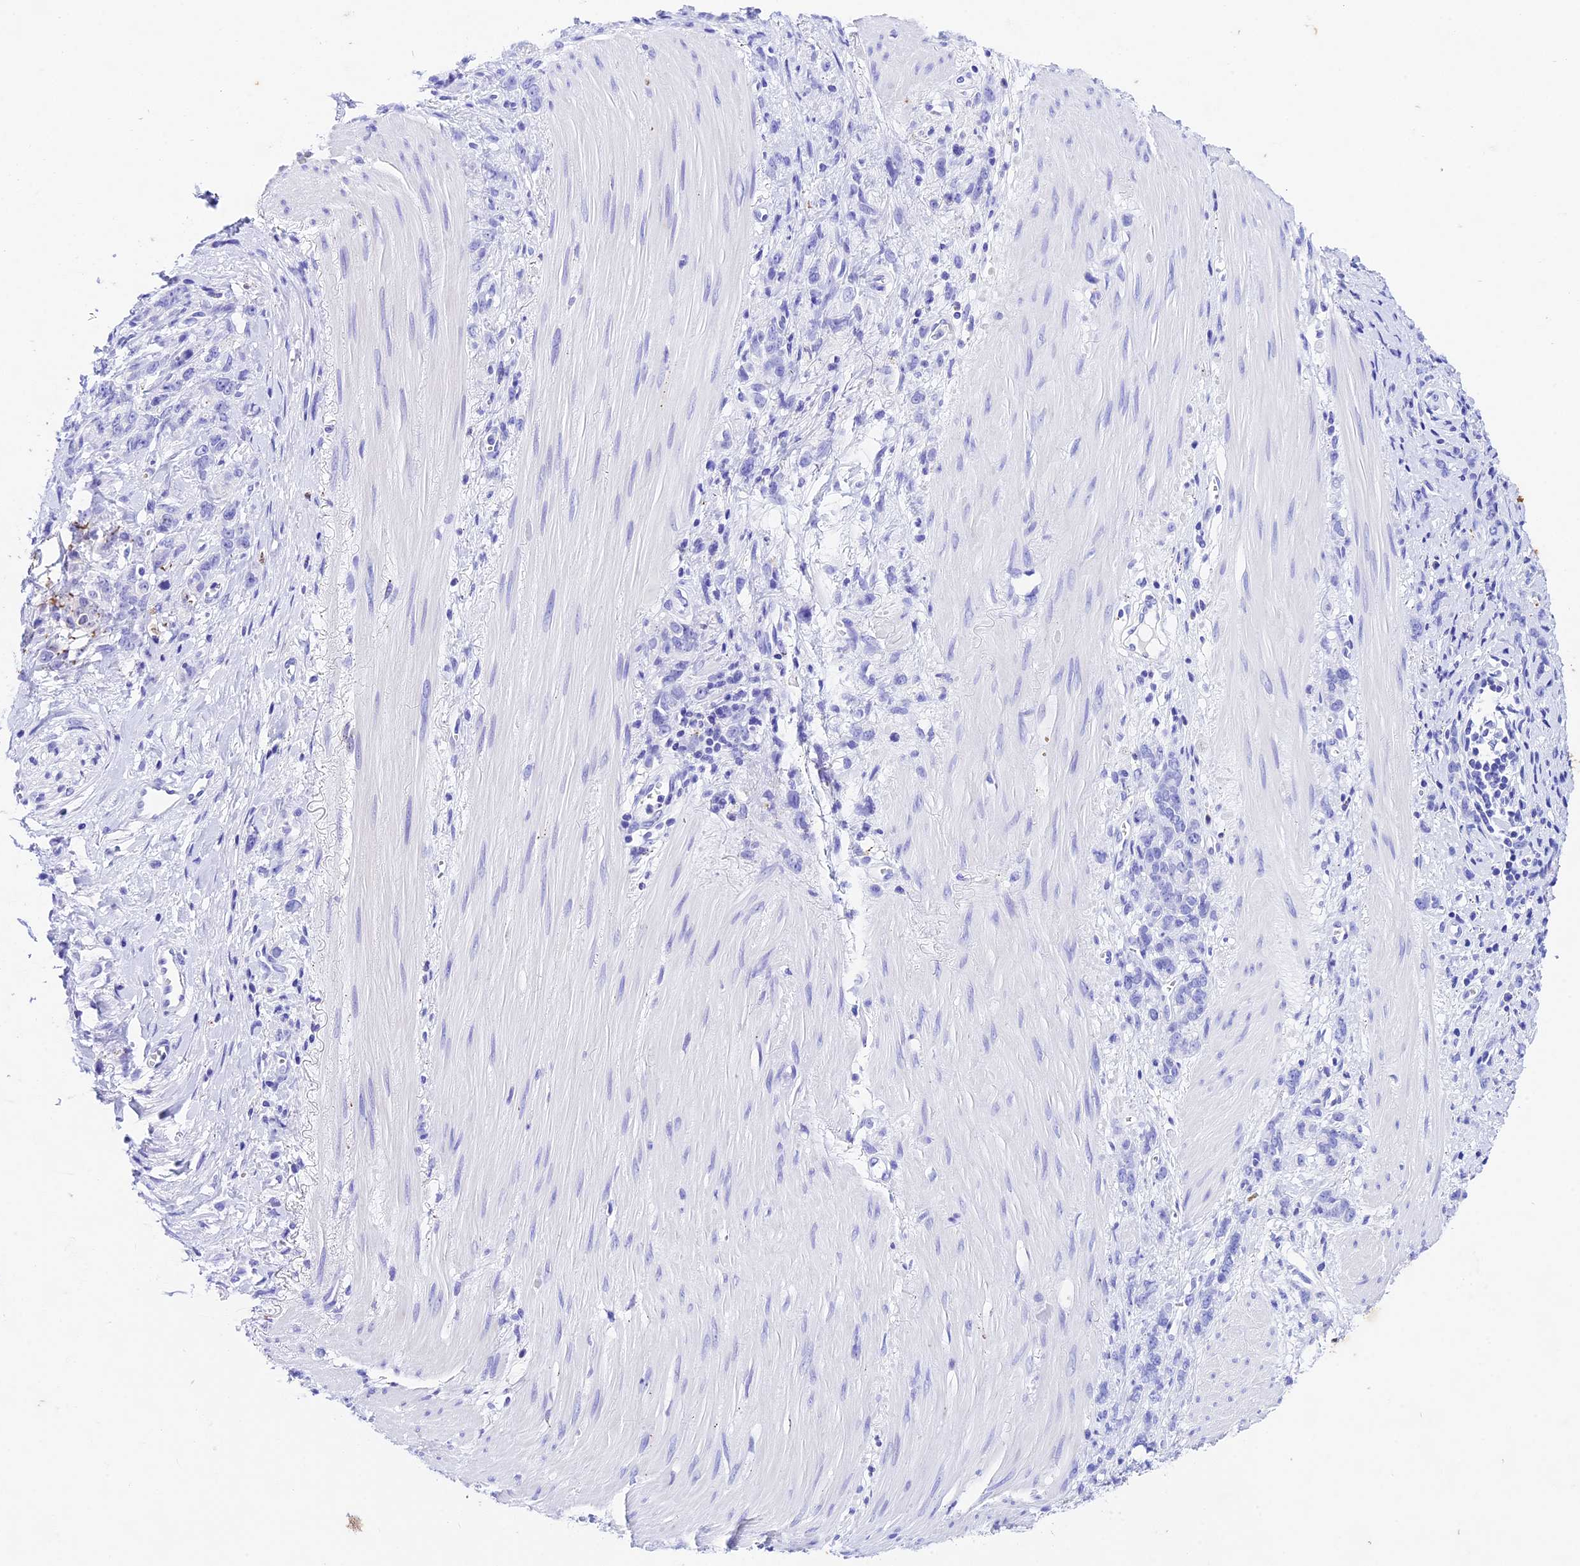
{"staining": {"intensity": "negative", "quantity": "none", "location": "none"}, "tissue": "stomach cancer", "cell_type": "Tumor cells", "image_type": "cancer", "snomed": [{"axis": "morphology", "description": "Adenocarcinoma, NOS"}, {"axis": "topography", "description": "Stomach"}], "caption": "The histopathology image displays no staining of tumor cells in stomach cancer.", "gene": "PSG11", "patient": {"sex": "female", "age": 76}}